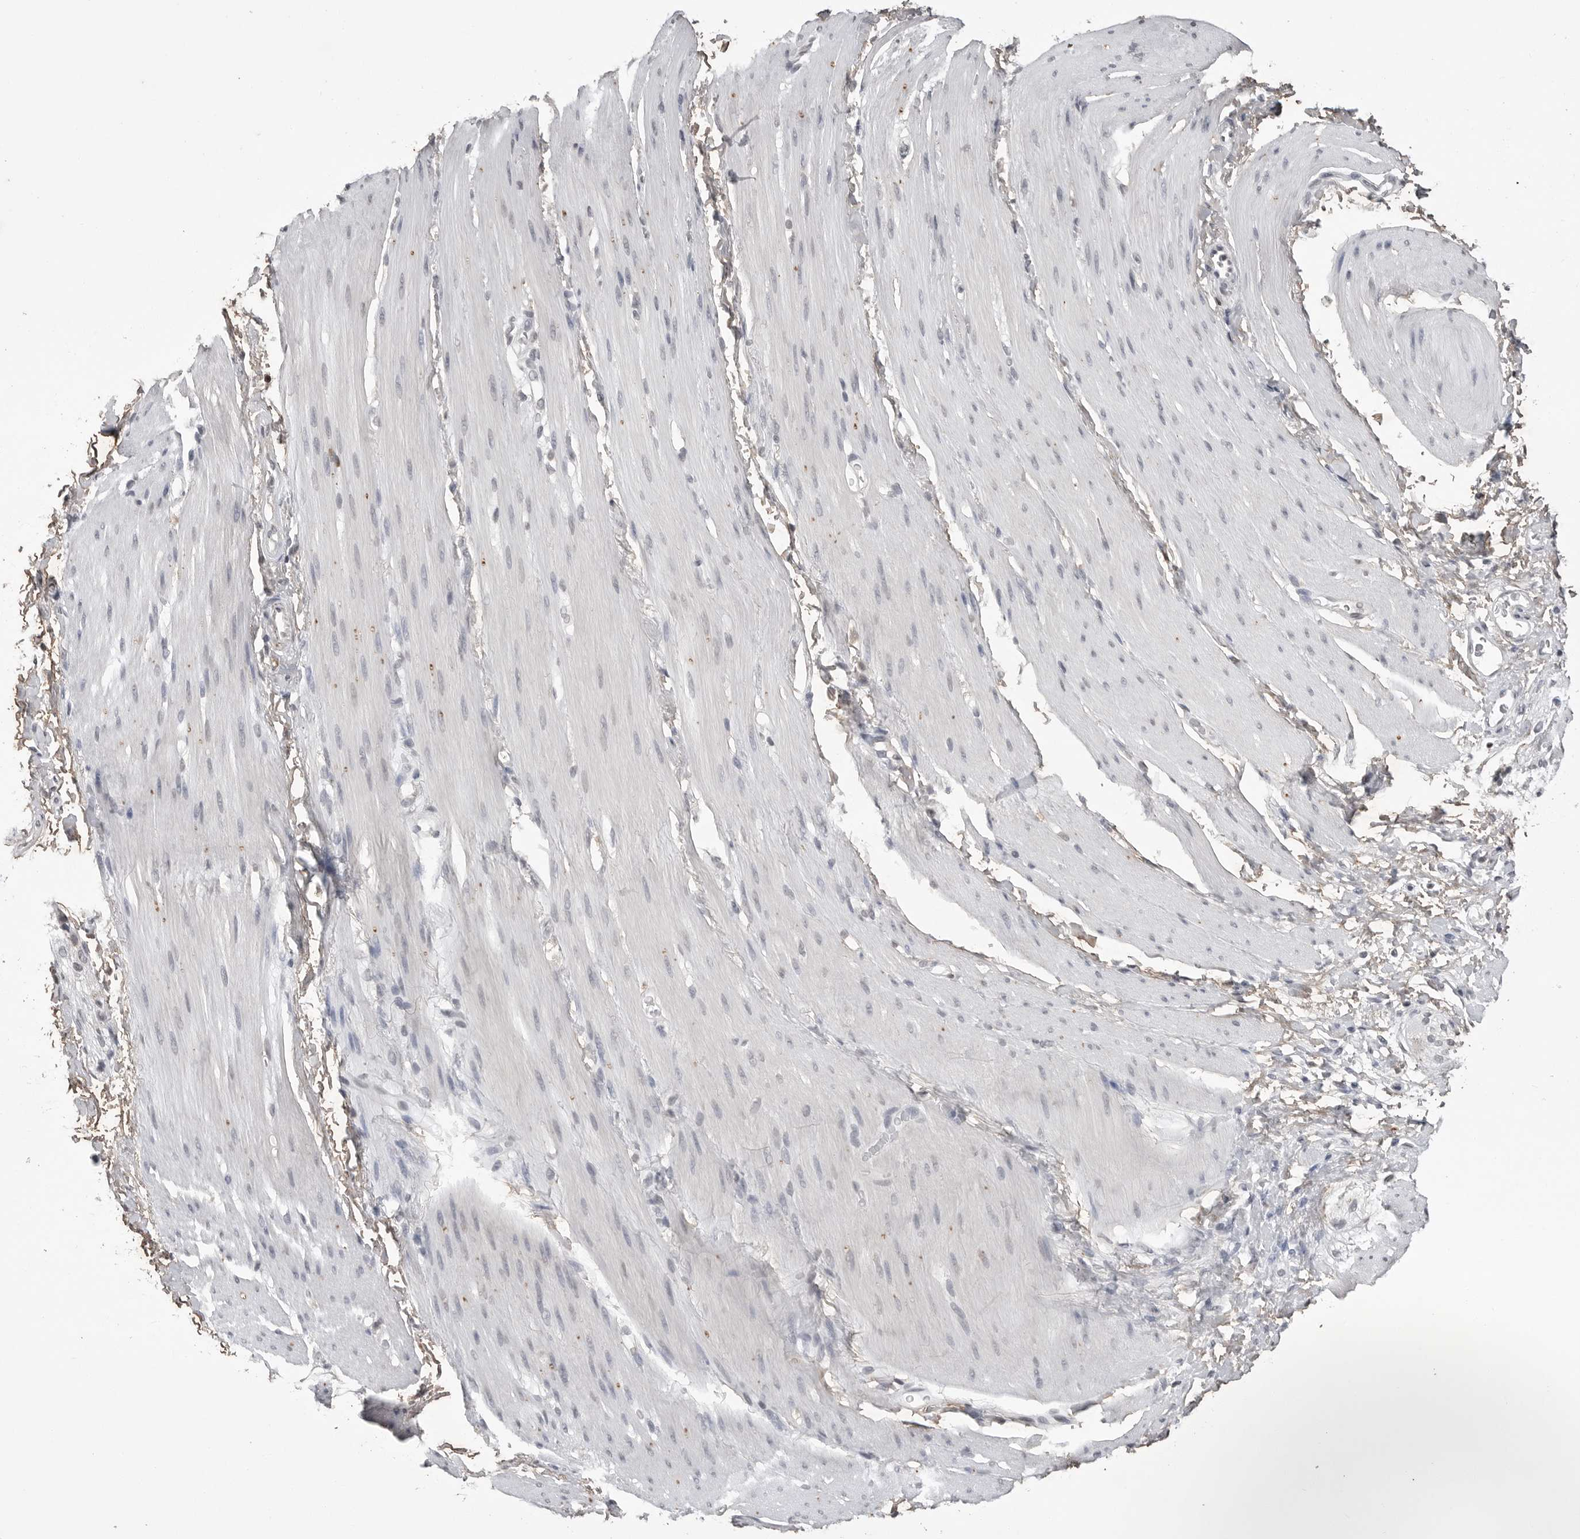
{"staining": {"intensity": "negative", "quantity": "none", "location": "none"}, "tissue": "smooth muscle", "cell_type": "Smooth muscle cells", "image_type": "normal", "snomed": [{"axis": "morphology", "description": "Normal tissue, NOS"}, {"axis": "topography", "description": "Smooth muscle"}, {"axis": "topography", "description": "Small intestine"}], "caption": "Immunohistochemical staining of benign smooth muscle demonstrates no significant positivity in smooth muscle cells.", "gene": "RRM1", "patient": {"sex": "female", "age": 84}}